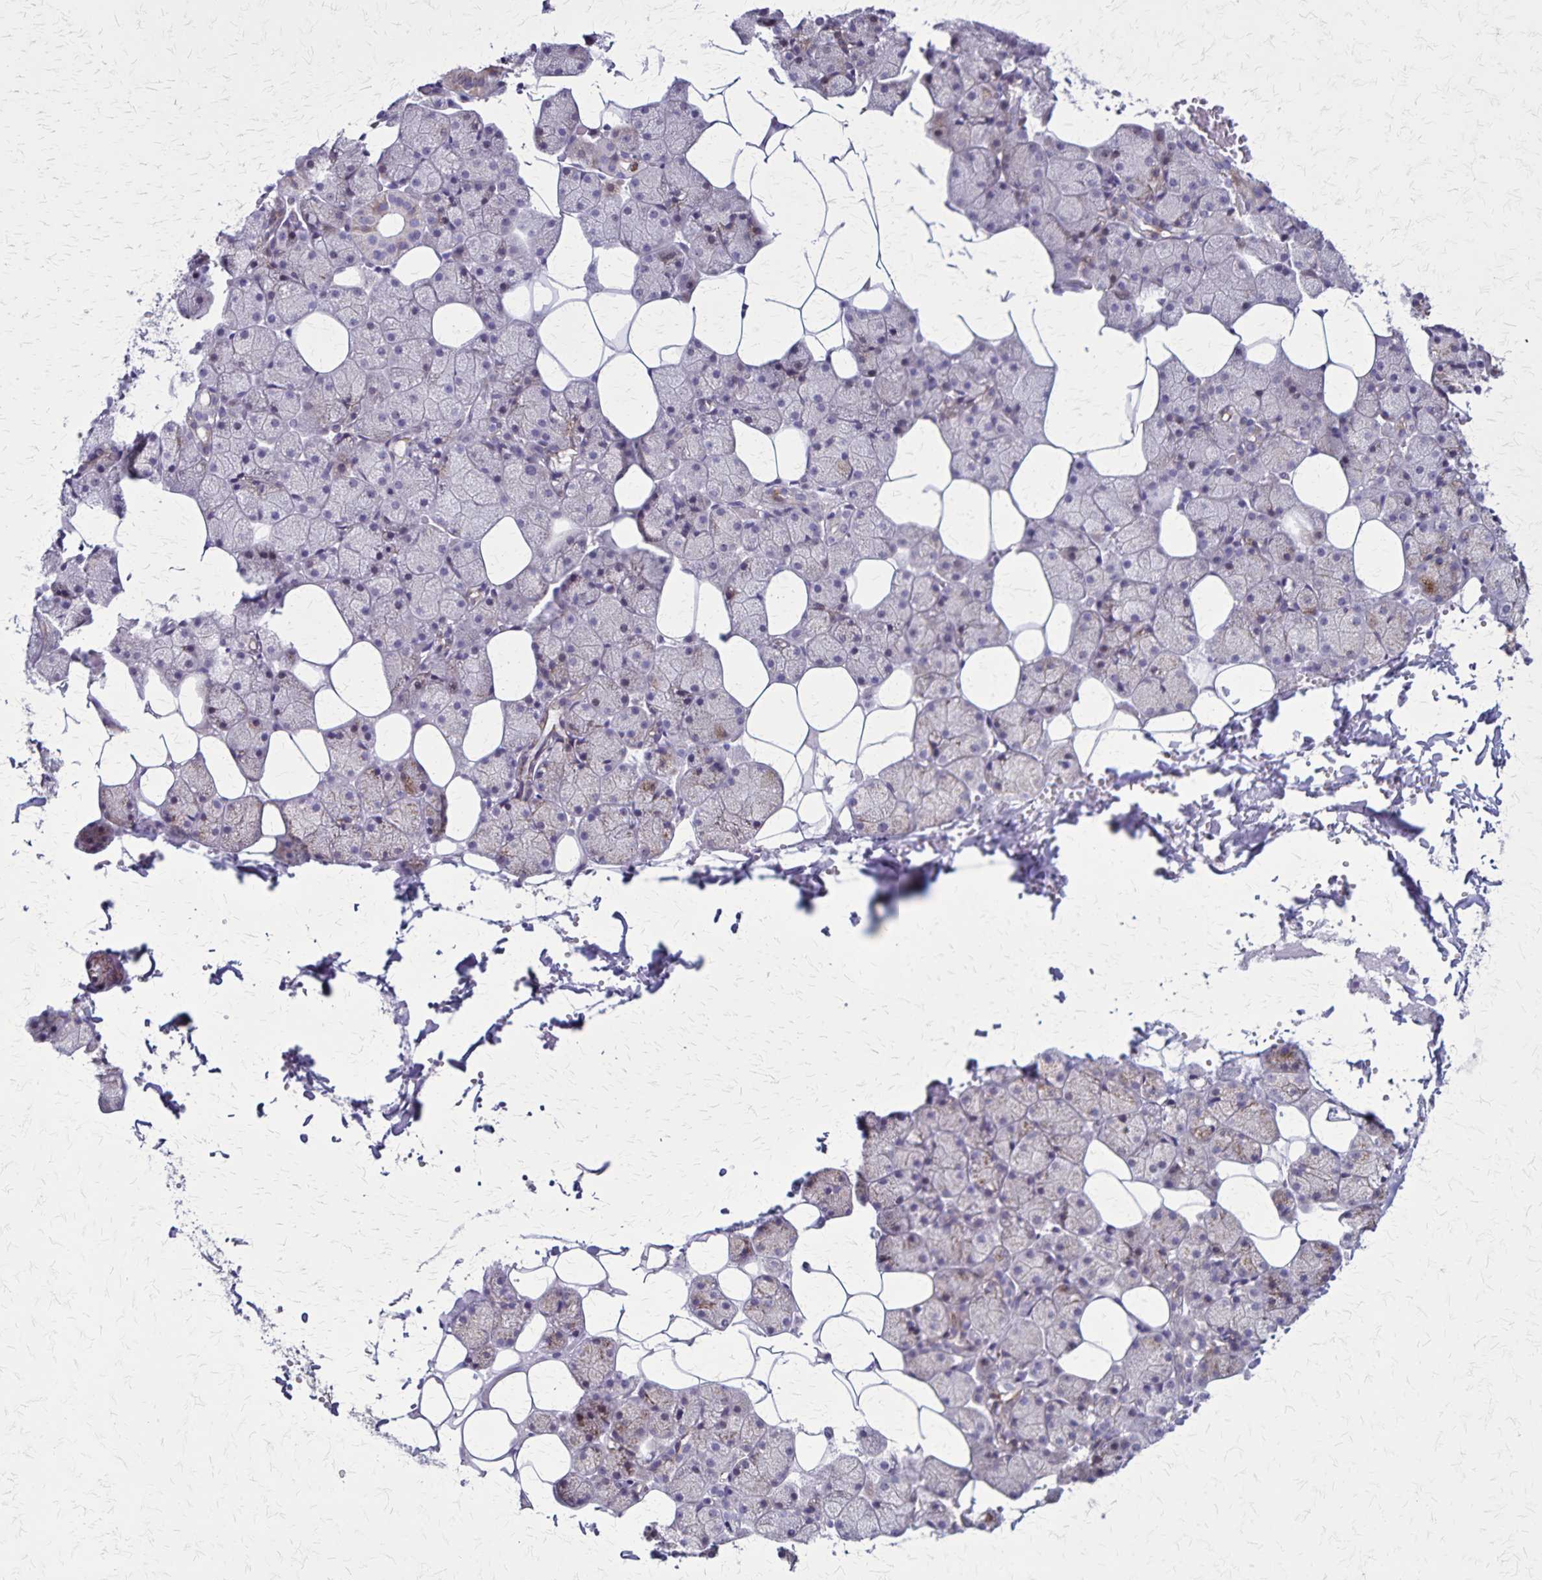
{"staining": {"intensity": "moderate", "quantity": "<25%", "location": "cytoplasmic/membranous"}, "tissue": "salivary gland", "cell_type": "Glandular cells", "image_type": "normal", "snomed": [{"axis": "morphology", "description": "Normal tissue, NOS"}, {"axis": "topography", "description": "Salivary gland"}], "caption": "Brown immunohistochemical staining in benign human salivary gland demonstrates moderate cytoplasmic/membranous expression in approximately <25% of glandular cells. (DAB = brown stain, brightfield microscopy at high magnification).", "gene": "OR51B5", "patient": {"sex": "male", "age": 38}}